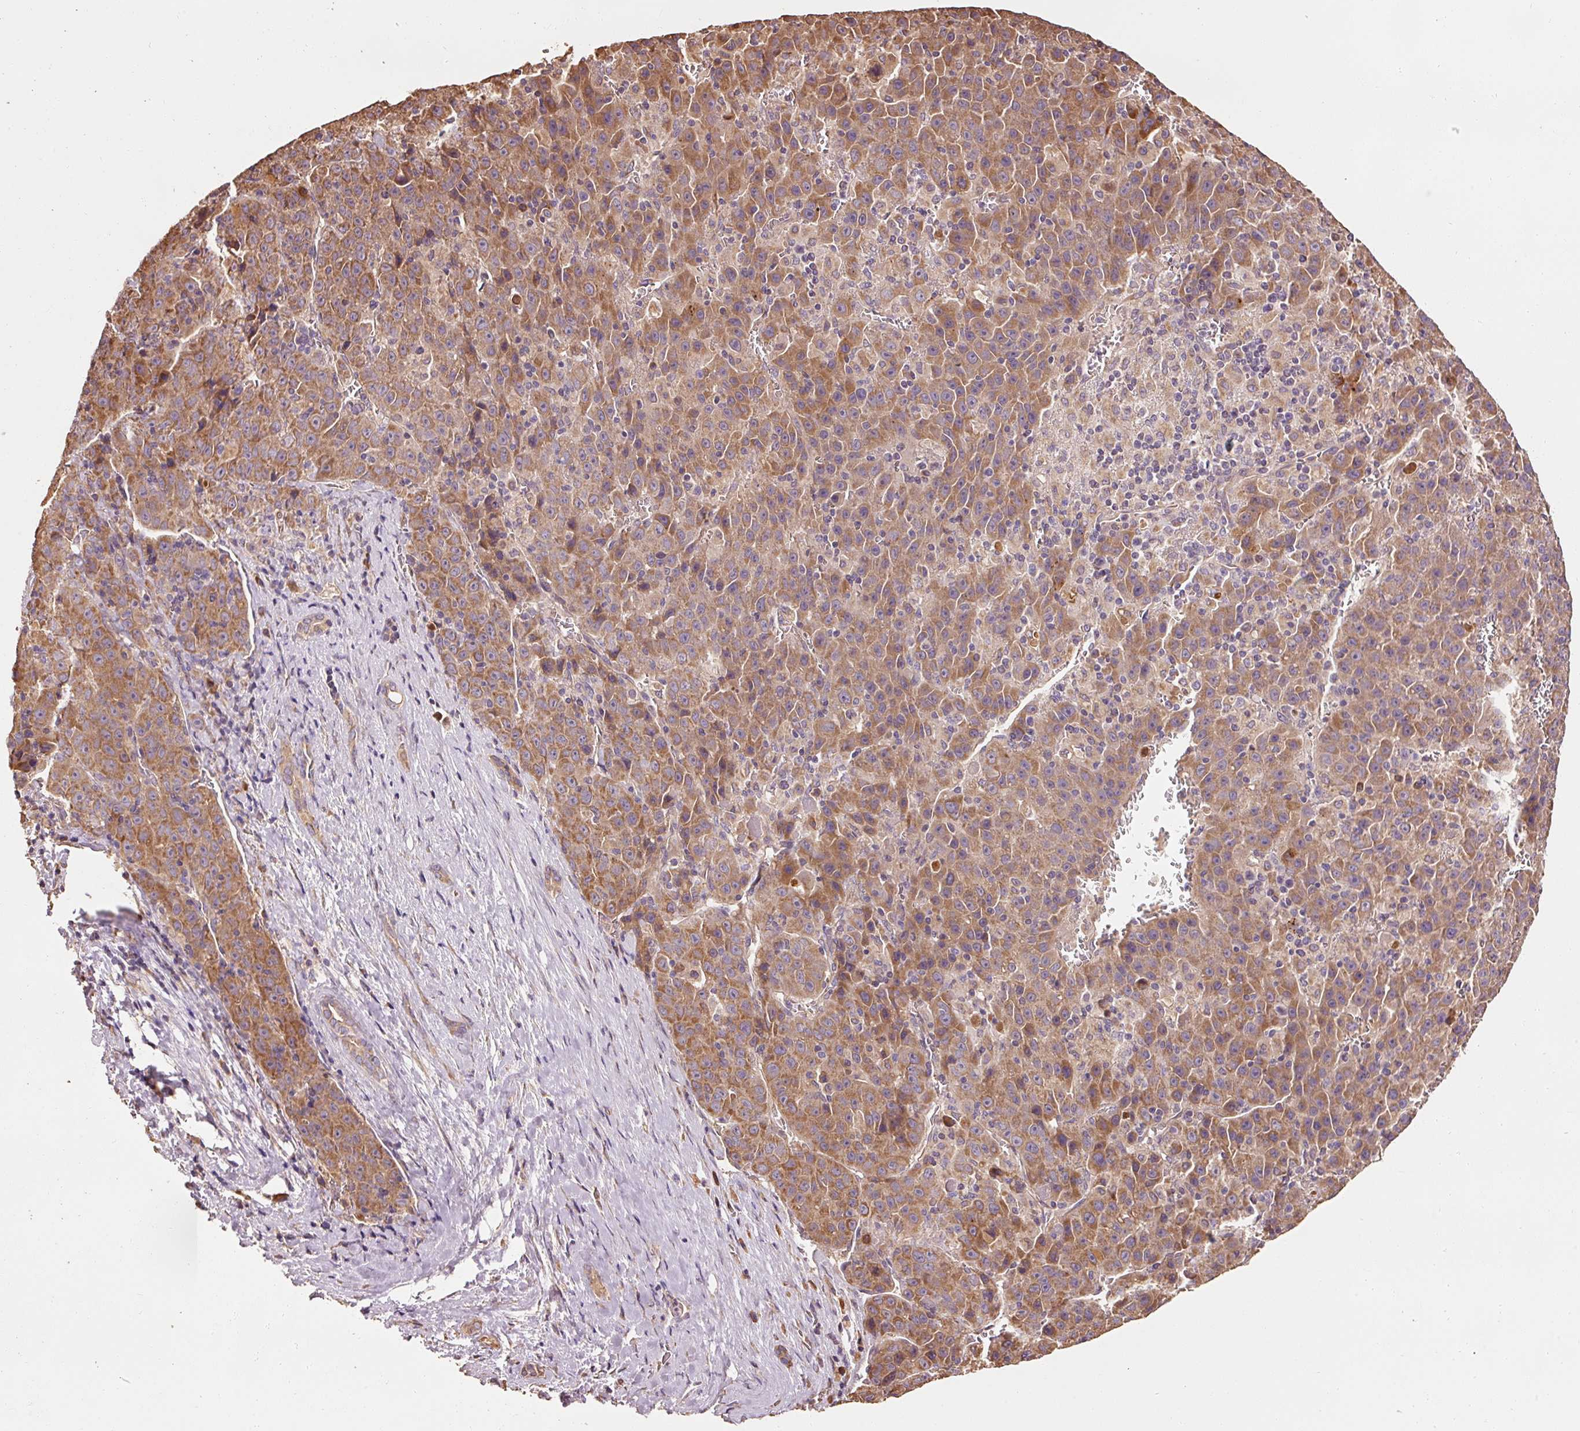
{"staining": {"intensity": "moderate", "quantity": ">75%", "location": "cytoplasmic/membranous"}, "tissue": "liver cancer", "cell_type": "Tumor cells", "image_type": "cancer", "snomed": [{"axis": "morphology", "description": "Carcinoma, Hepatocellular, NOS"}, {"axis": "topography", "description": "Liver"}], "caption": "A medium amount of moderate cytoplasmic/membranous staining is present in approximately >75% of tumor cells in liver cancer (hepatocellular carcinoma) tissue. (DAB IHC, brown staining for protein, blue staining for nuclei).", "gene": "EFHC1", "patient": {"sex": "female", "age": 53}}